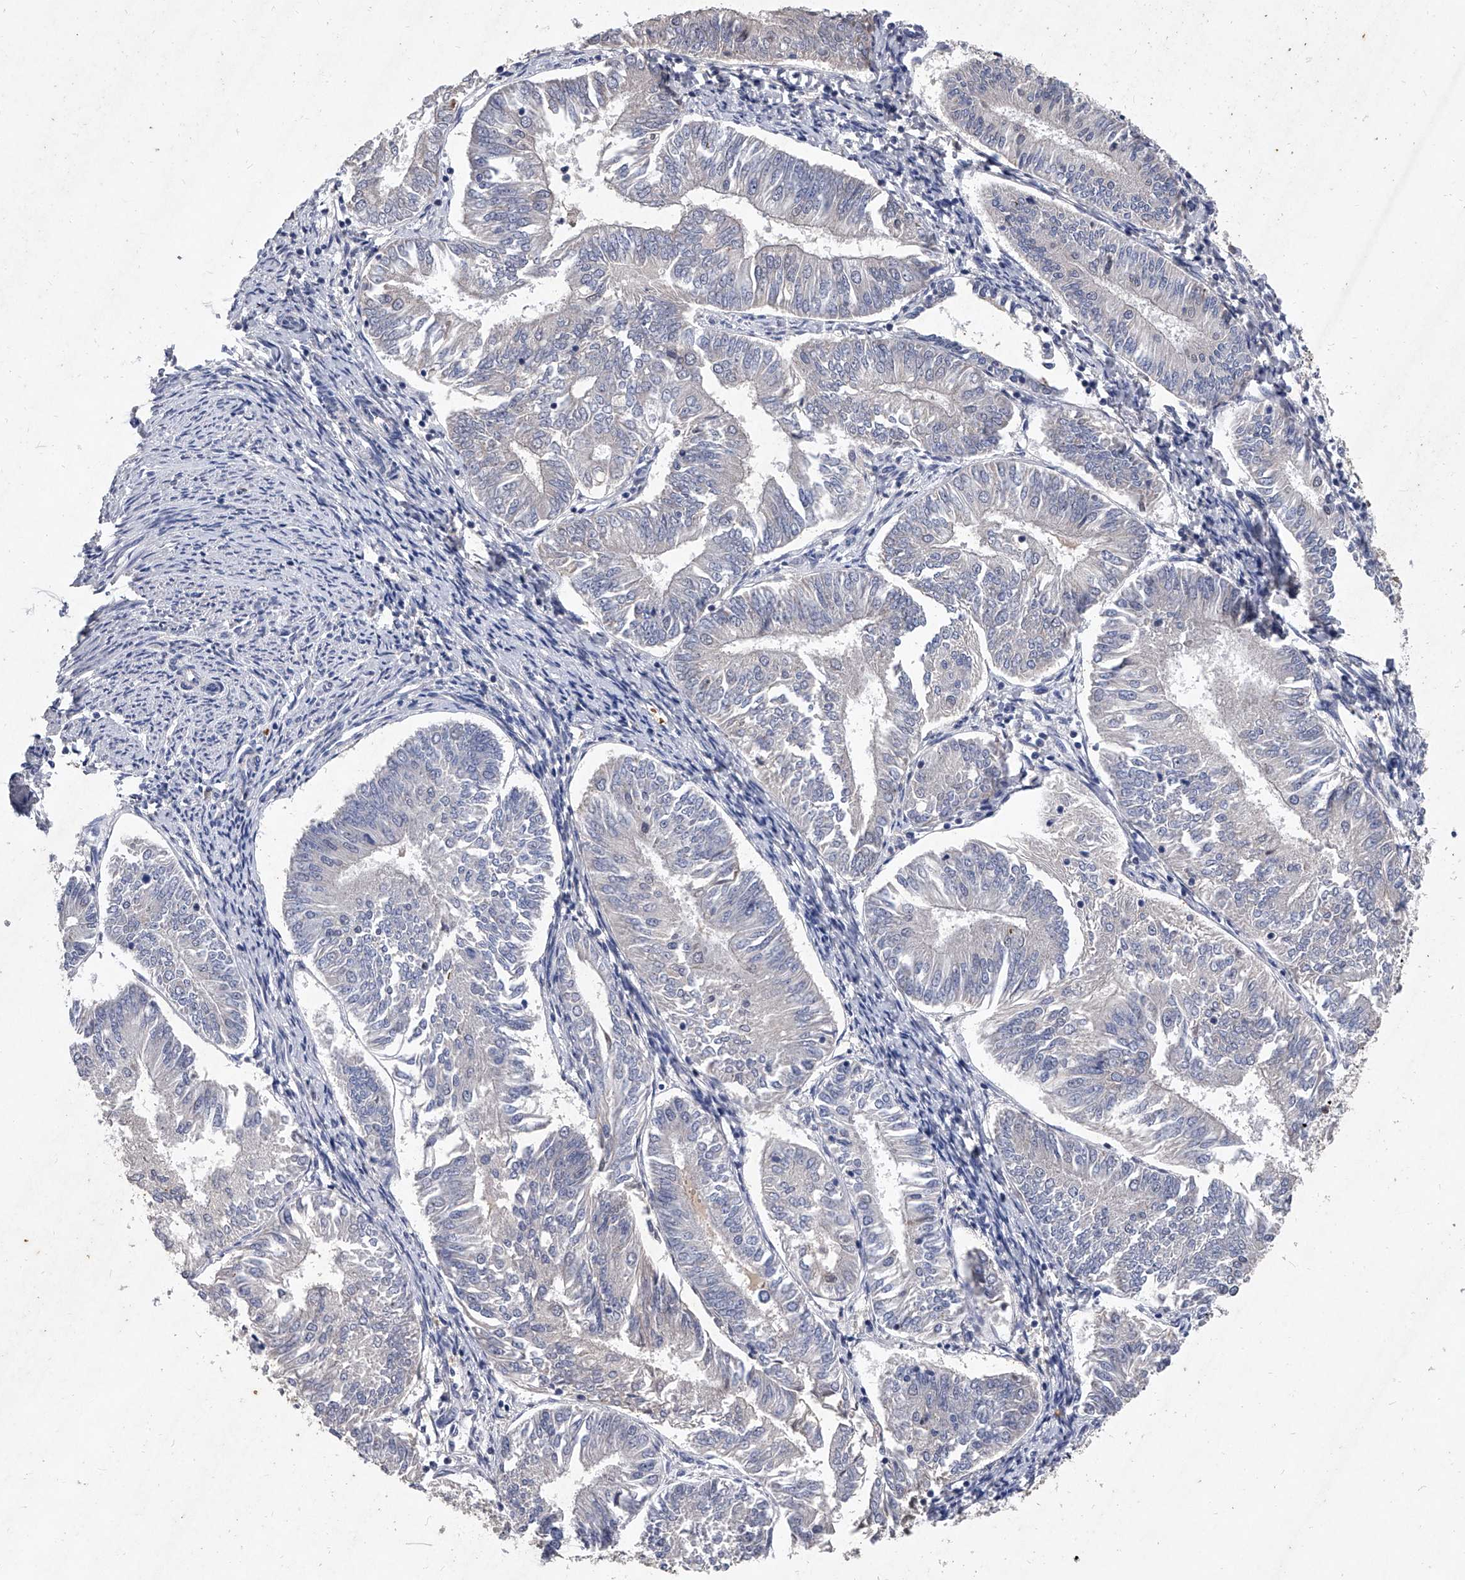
{"staining": {"intensity": "negative", "quantity": "none", "location": "none"}, "tissue": "endometrial cancer", "cell_type": "Tumor cells", "image_type": "cancer", "snomed": [{"axis": "morphology", "description": "Adenocarcinoma, NOS"}, {"axis": "topography", "description": "Endometrium"}], "caption": "Protein analysis of endometrial cancer displays no significant staining in tumor cells.", "gene": "C5", "patient": {"sex": "female", "age": 58}}